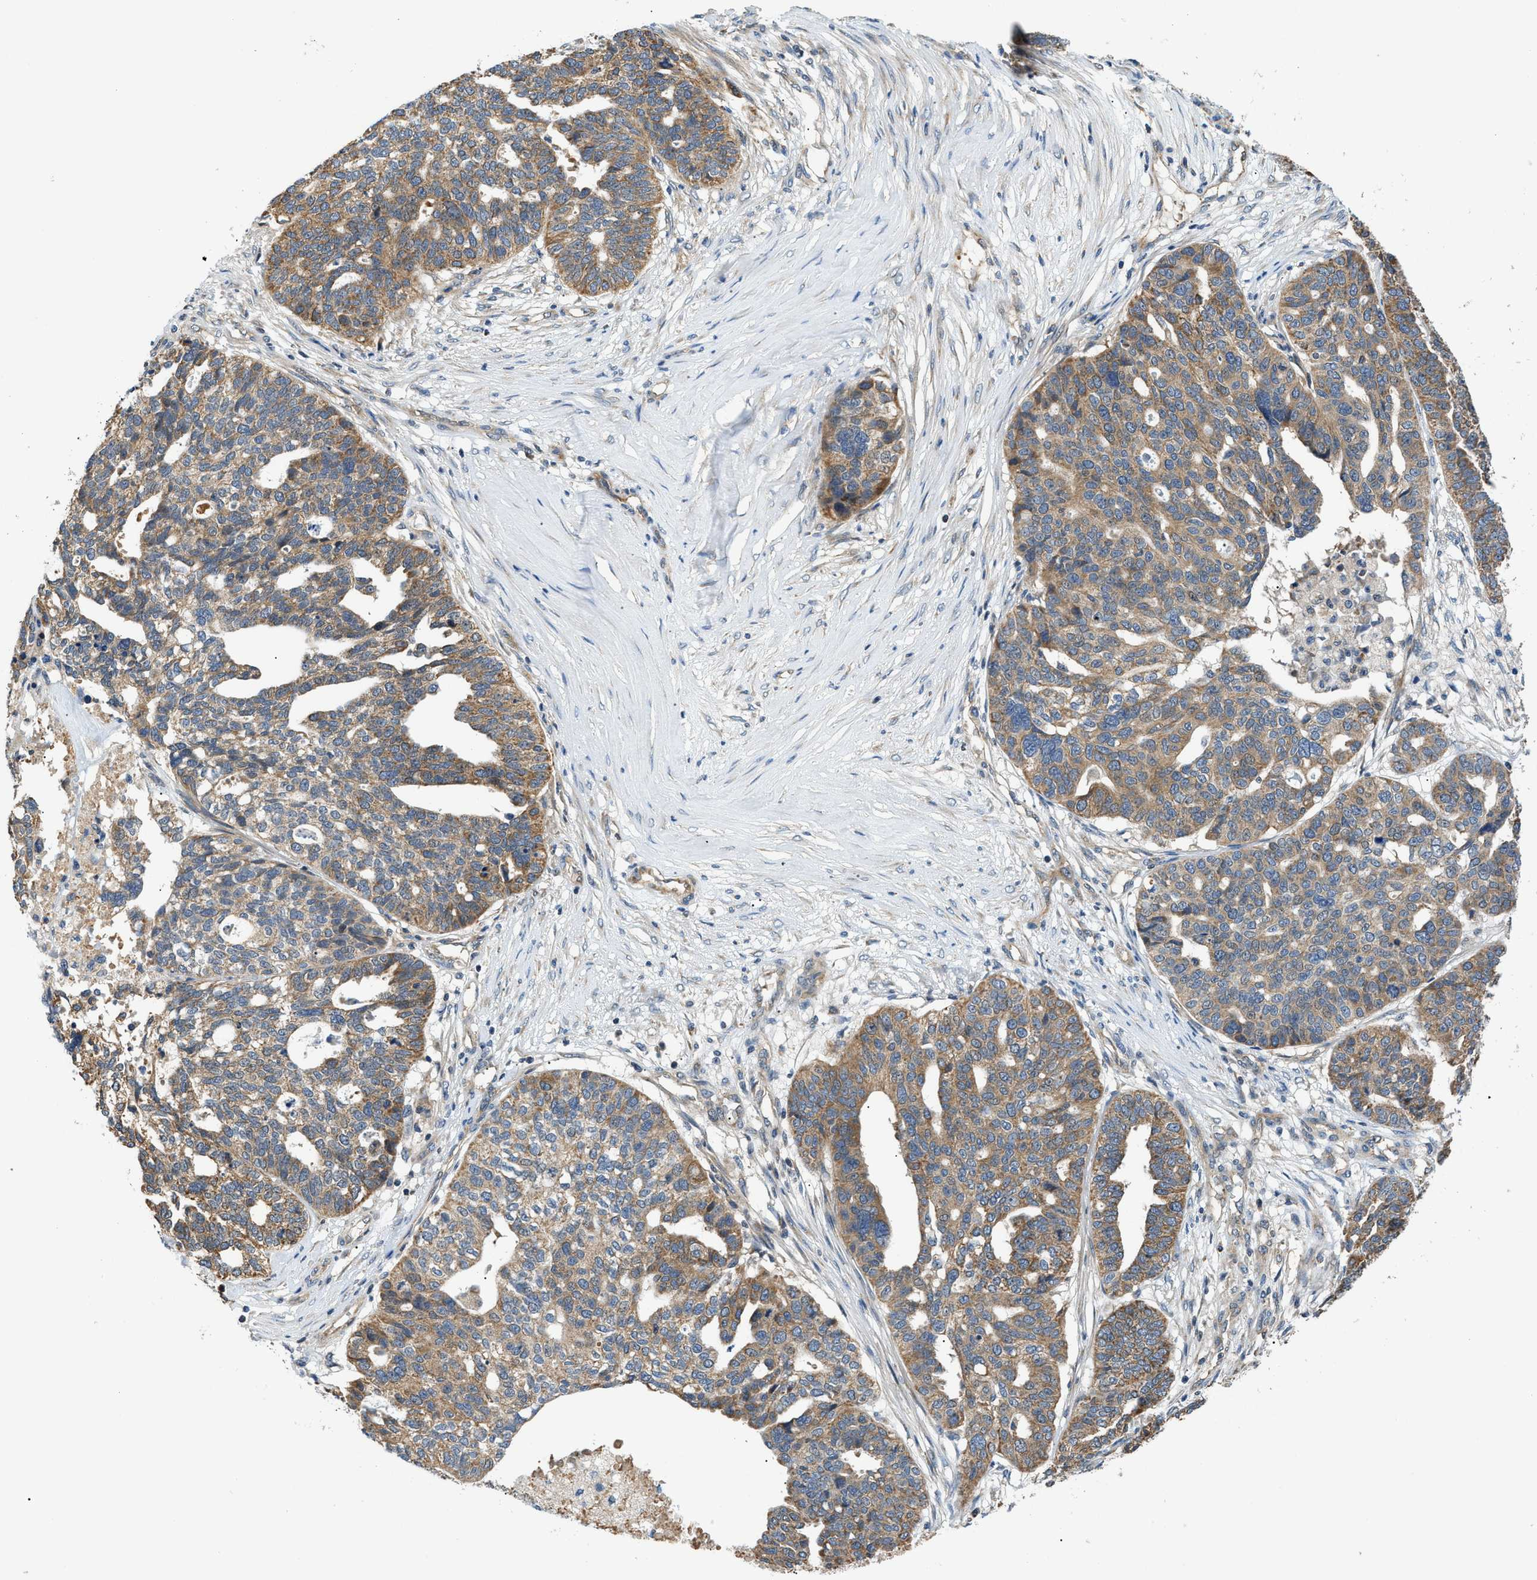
{"staining": {"intensity": "moderate", "quantity": ">75%", "location": "cytoplasmic/membranous"}, "tissue": "ovarian cancer", "cell_type": "Tumor cells", "image_type": "cancer", "snomed": [{"axis": "morphology", "description": "Cystadenocarcinoma, serous, NOS"}, {"axis": "topography", "description": "Ovary"}], "caption": "Ovarian cancer stained with a brown dye shows moderate cytoplasmic/membranous positive staining in about >75% of tumor cells.", "gene": "SRPK1", "patient": {"sex": "female", "age": 59}}